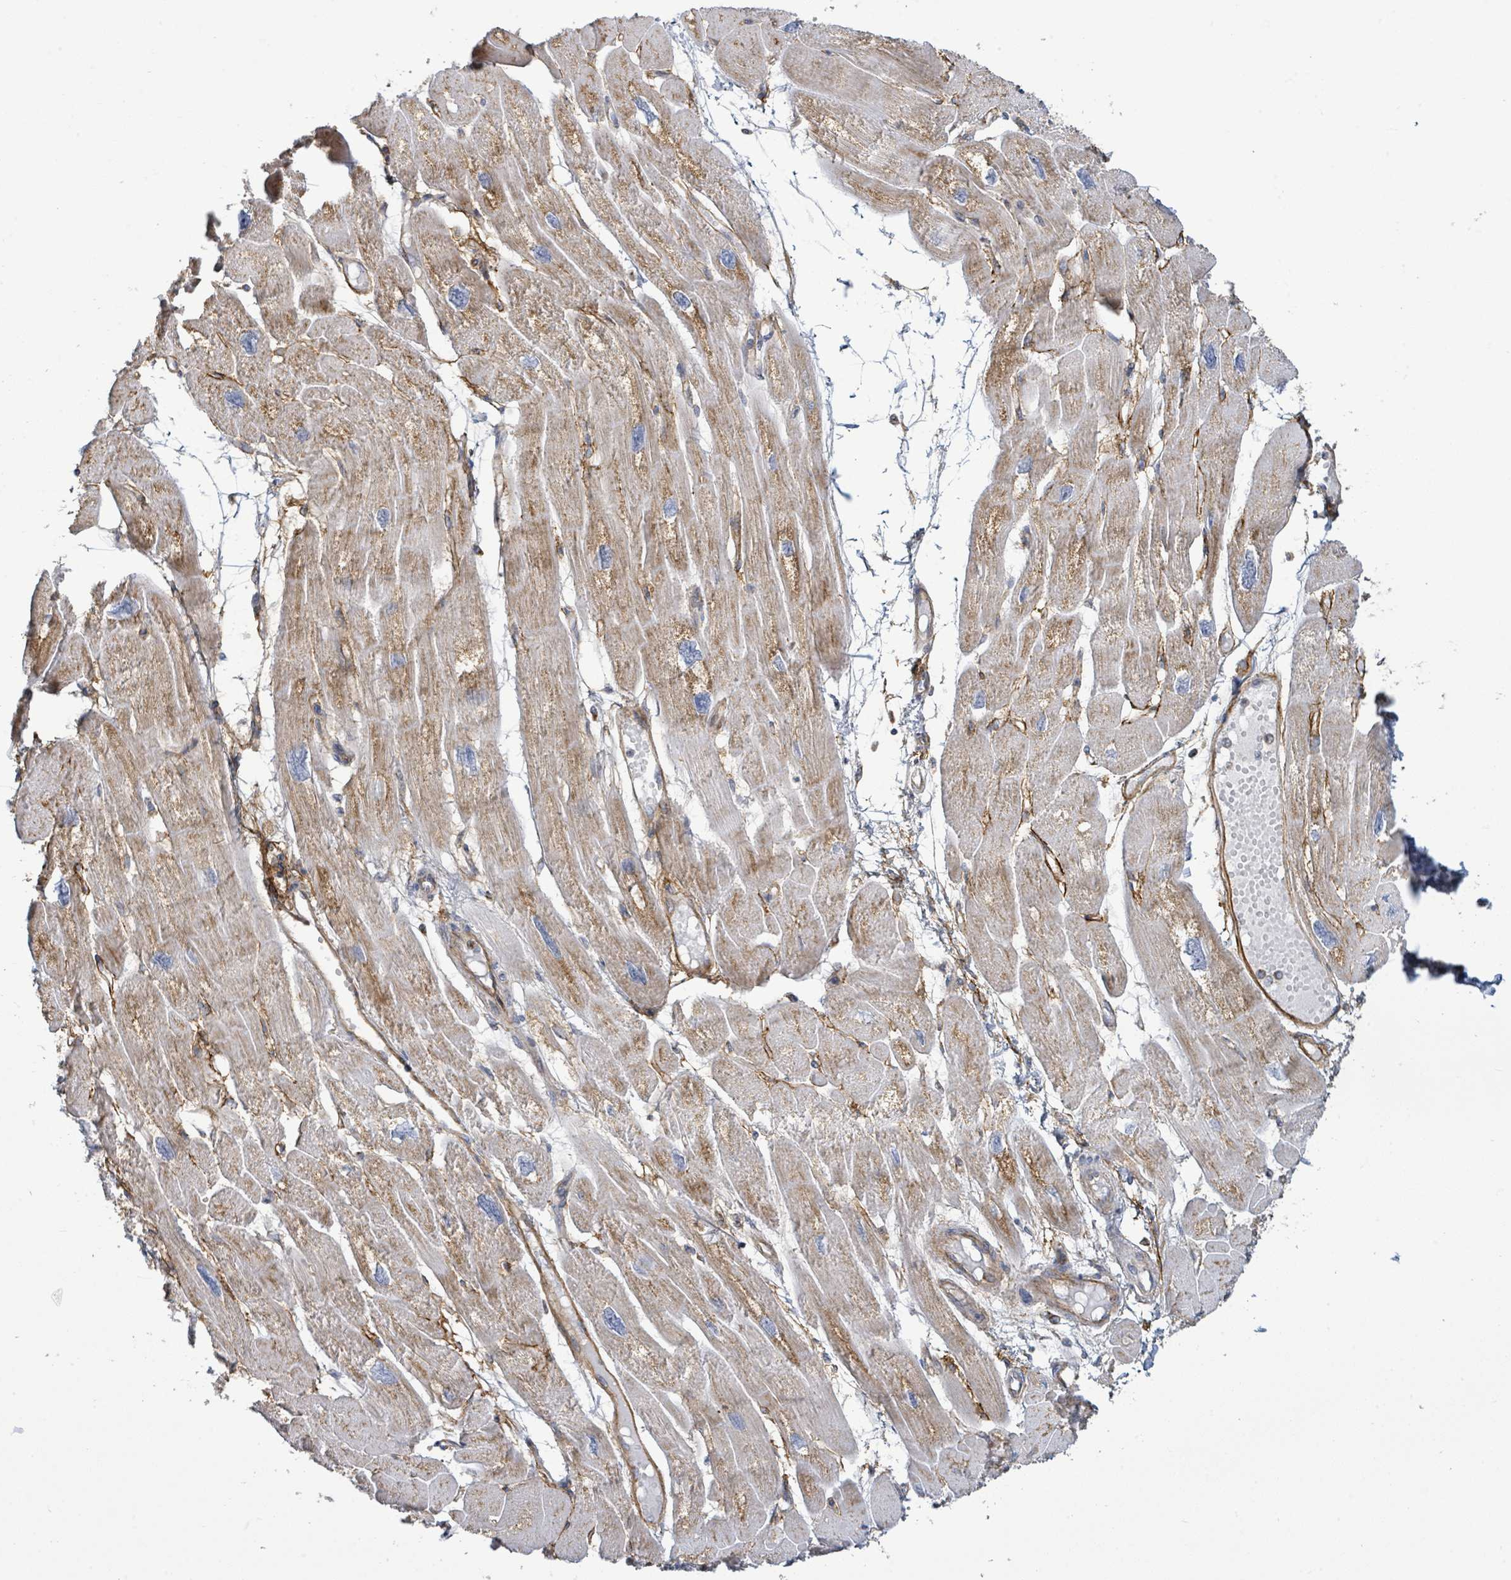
{"staining": {"intensity": "moderate", "quantity": "25%-75%", "location": "cytoplasmic/membranous"}, "tissue": "heart muscle", "cell_type": "Cardiomyocytes", "image_type": "normal", "snomed": [{"axis": "morphology", "description": "Normal tissue, NOS"}, {"axis": "topography", "description": "Heart"}], "caption": "The histopathology image demonstrates a brown stain indicating the presence of a protein in the cytoplasmic/membranous of cardiomyocytes in heart muscle.", "gene": "EGFL7", "patient": {"sex": "male", "age": 42}}